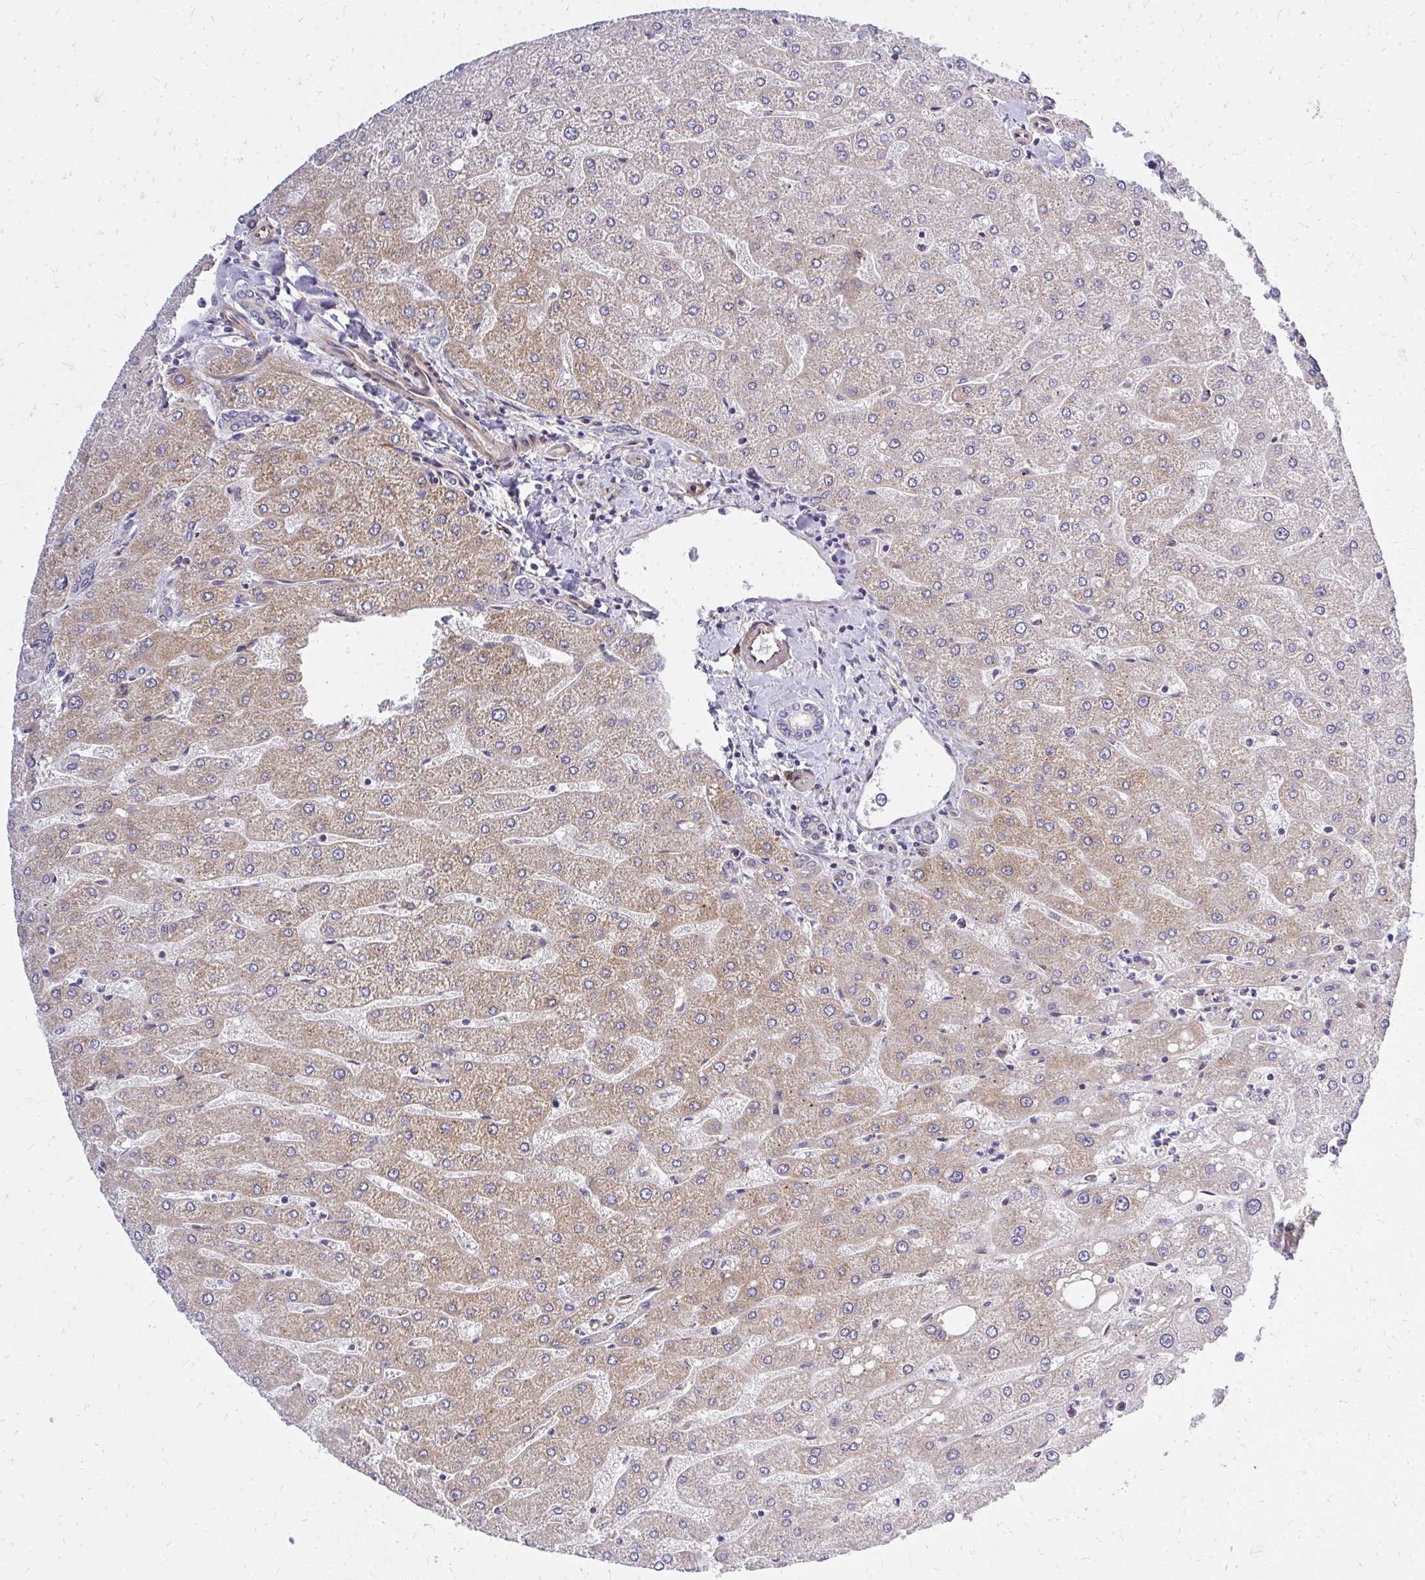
{"staining": {"intensity": "negative", "quantity": "none", "location": "none"}, "tissue": "liver", "cell_type": "Cholangiocytes", "image_type": "normal", "snomed": [{"axis": "morphology", "description": "Normal tissue, NOS"}, {"axis": "topography", "description": "Liver"}], "caption": "The immunohistochemistry histopathology image has no significant positivity in cholangiocytes of liver. (Immunohistochemistry, brightfield microscopy, high magnification).", "gene": "ENSG00000258472", "patient": {"sex": "male", "age": 67}}